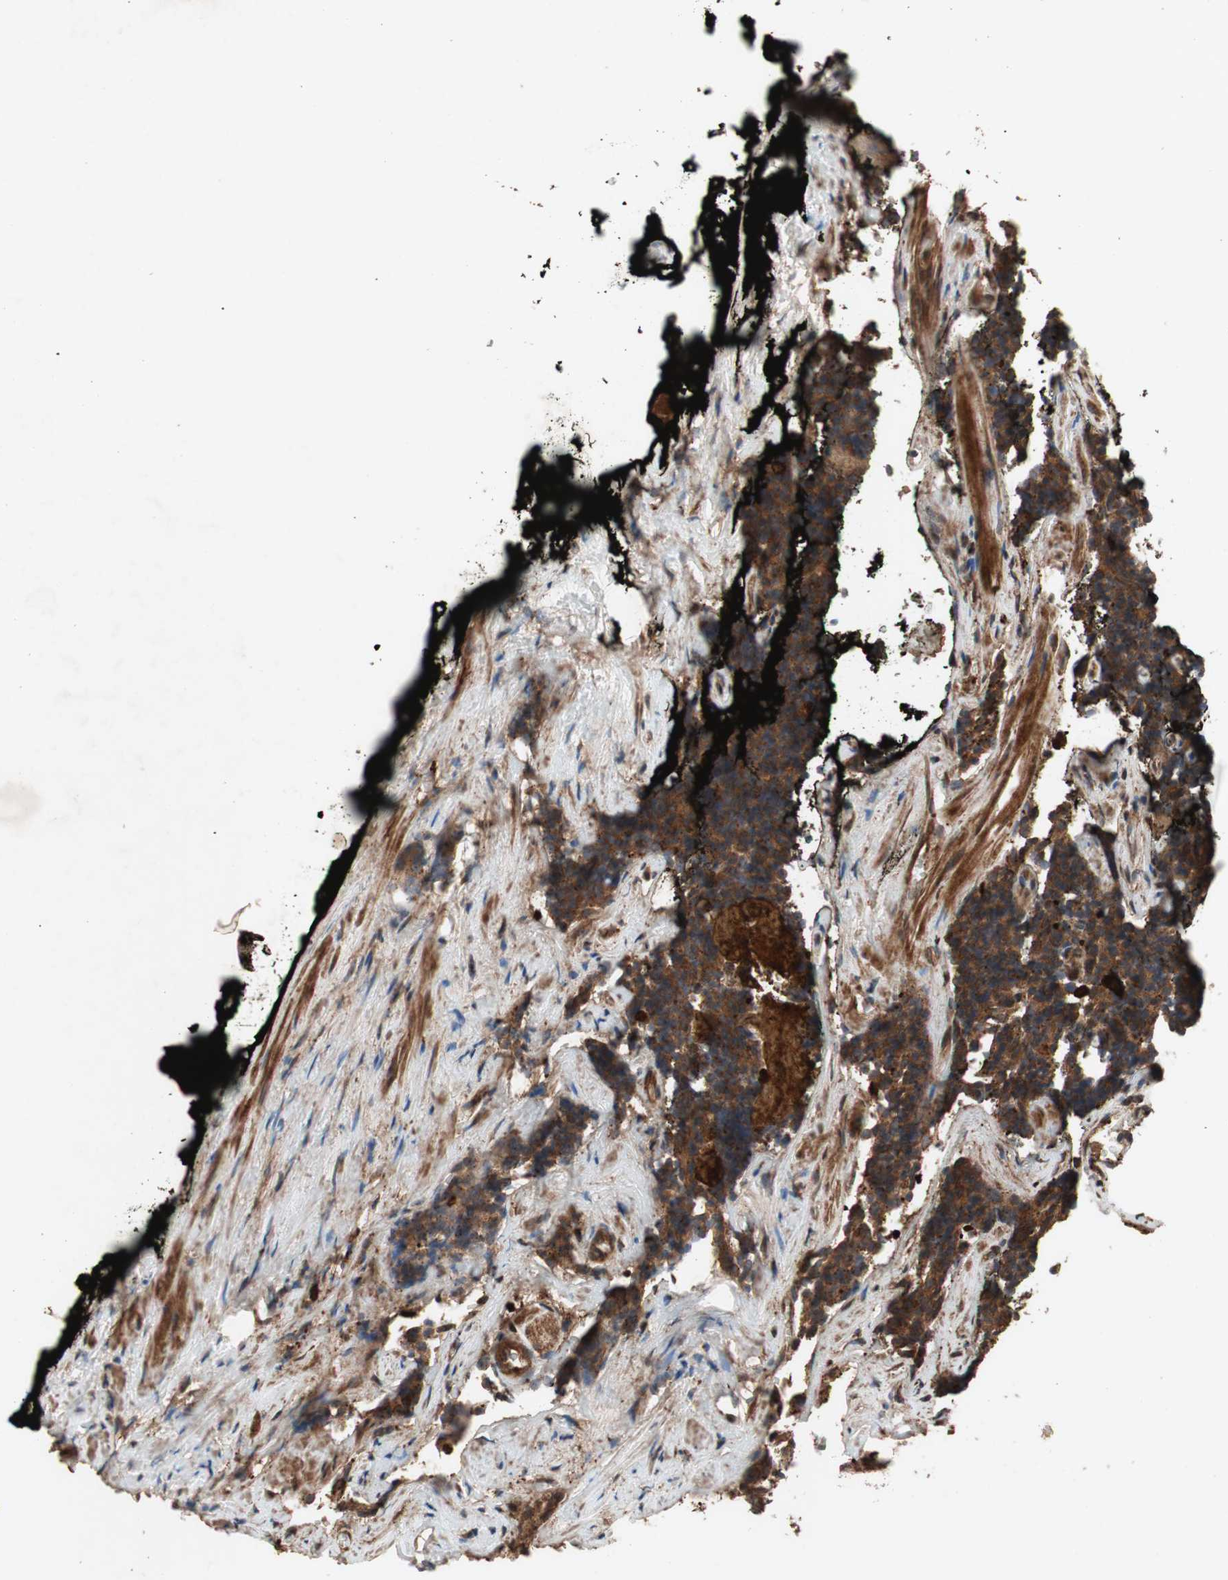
{"staining": {"intensity": "strong", "quantity": ">75%", "location": "cytoplasmic/membranous"}, "tissue": "prostate cancer", "cell_type": "Tumor cells", "image_type": "cancer", "snomed": [{"axis": "morphology", "description": "Adenocarcinoma, High grade"}, {"axis": "topography", "description": "Prostate"}], "caption": "A histopathology image showing strong cytoplasmic/membranous expression in about >75% of tumor cells in prostate high-grade adenocarcinoma, as visualized by brown immunohistochemical staining.", "gene": "RAB1A", "patient": {"sex": "male", "age": 58}}